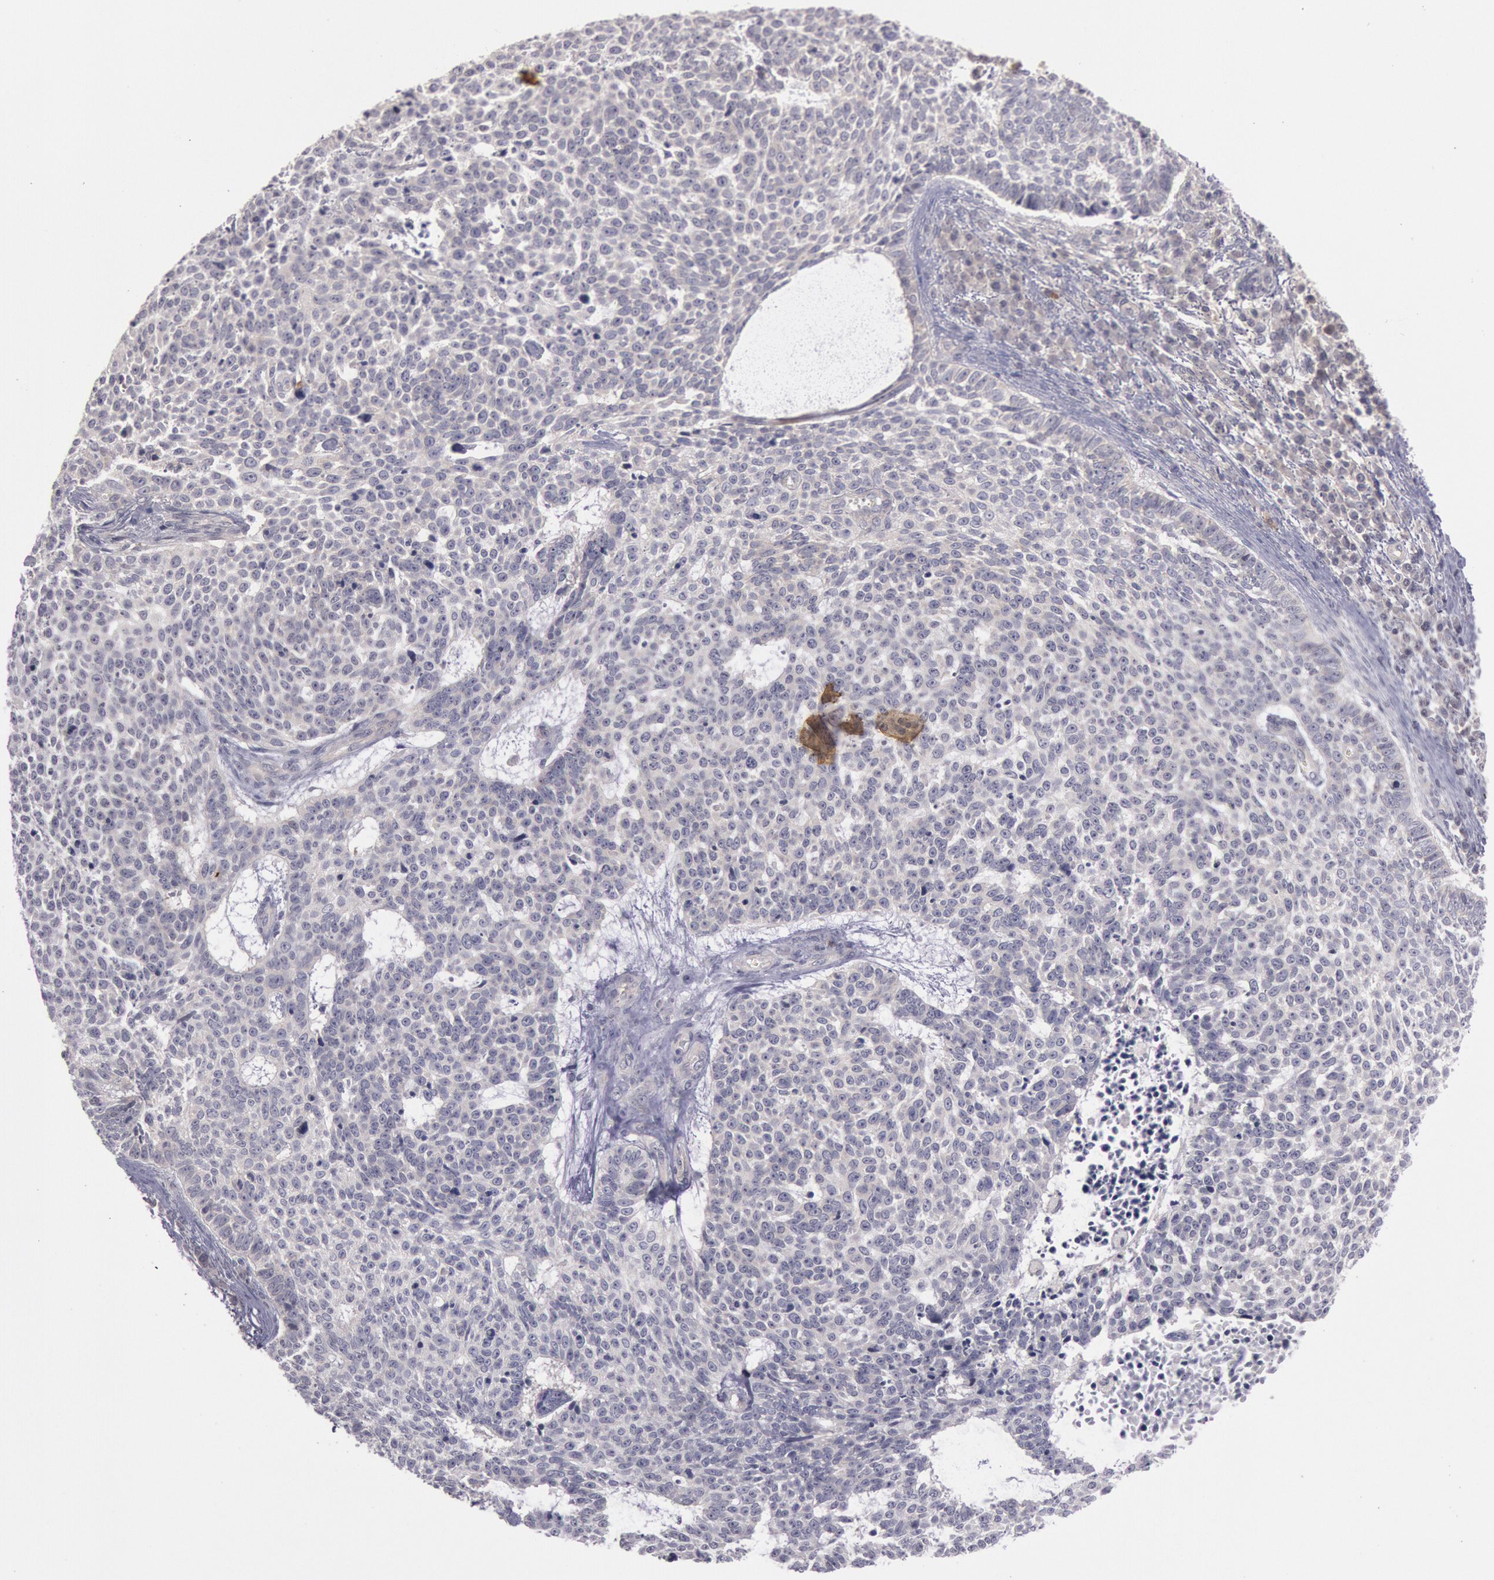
{"staining": {"intensity": "weak", "quantity": "25%-75%", "location": "cytoplasmic/membranous"}, "tissue": "skin cancer", "cell_type": "Tumor cells", "image_type": "cancer", "snomed": [{"axis": "morphology", "description": "Basal cell carcinoma"}, {"axis": "topography", "description": "Skin"}], "caption": "Weak cytoplasmic/membranous expression for a protein is appreciated in about 25%-75% of tumor cells of skin cancer (basal cell carcinoma) using immunohistochemistry (IHC).", "gene": "TRIB2", "patient": {"sex": "female", "age": 89}}